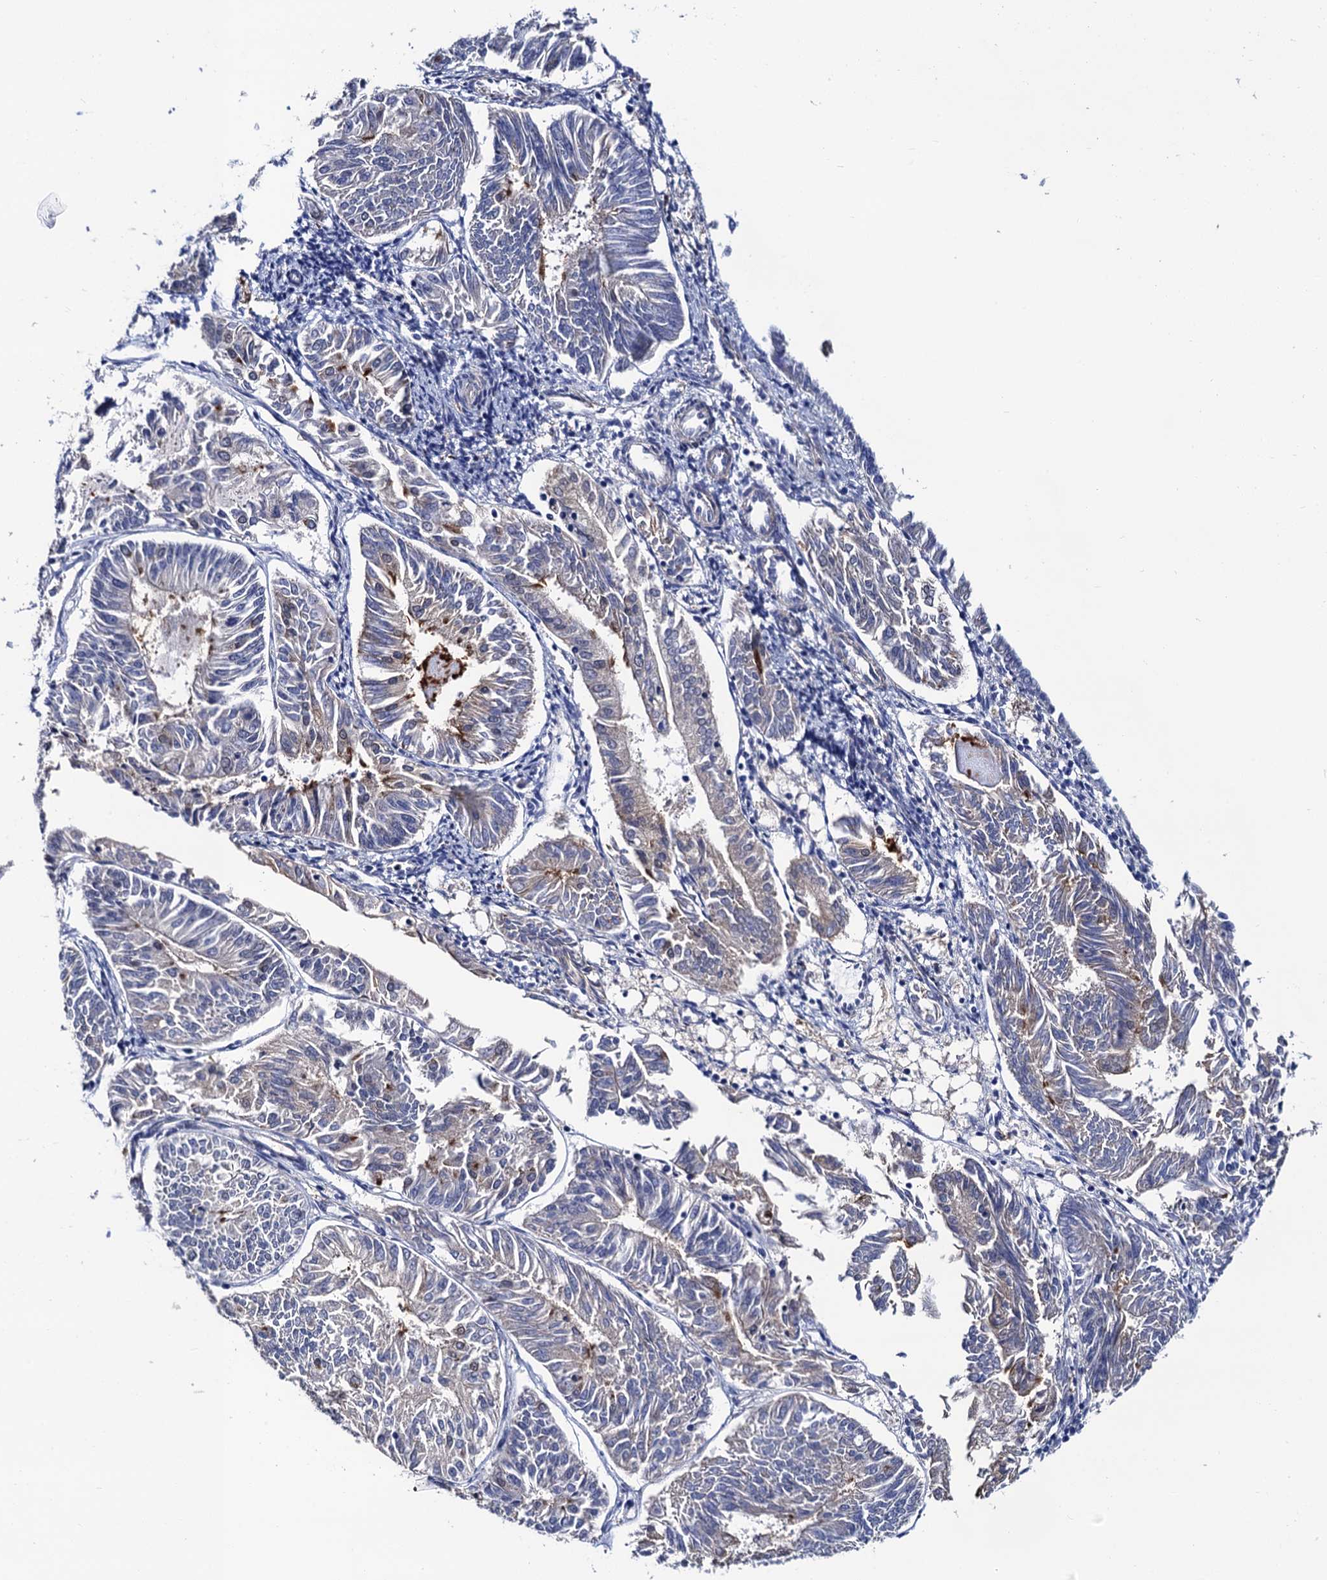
{"staining": {"intensity": "negative", "quantity": "none", "location": "none"}, "tissue": "endometrial cancer", "cell_type": "Tumor cells", "image_type": "cancer", "snomed": [{"axis": "morphology", "description": "Adenocarcinoma, NOS"}, {"axis": "topography", "description": "Endometrium"}], "caption": "Immunohistochemical staining of human endometrial adenocarcinoma shows no significant expression in tumor cells.", "gene": "ZDHHC18", "patient": {"sex": "female", "age": 58}}